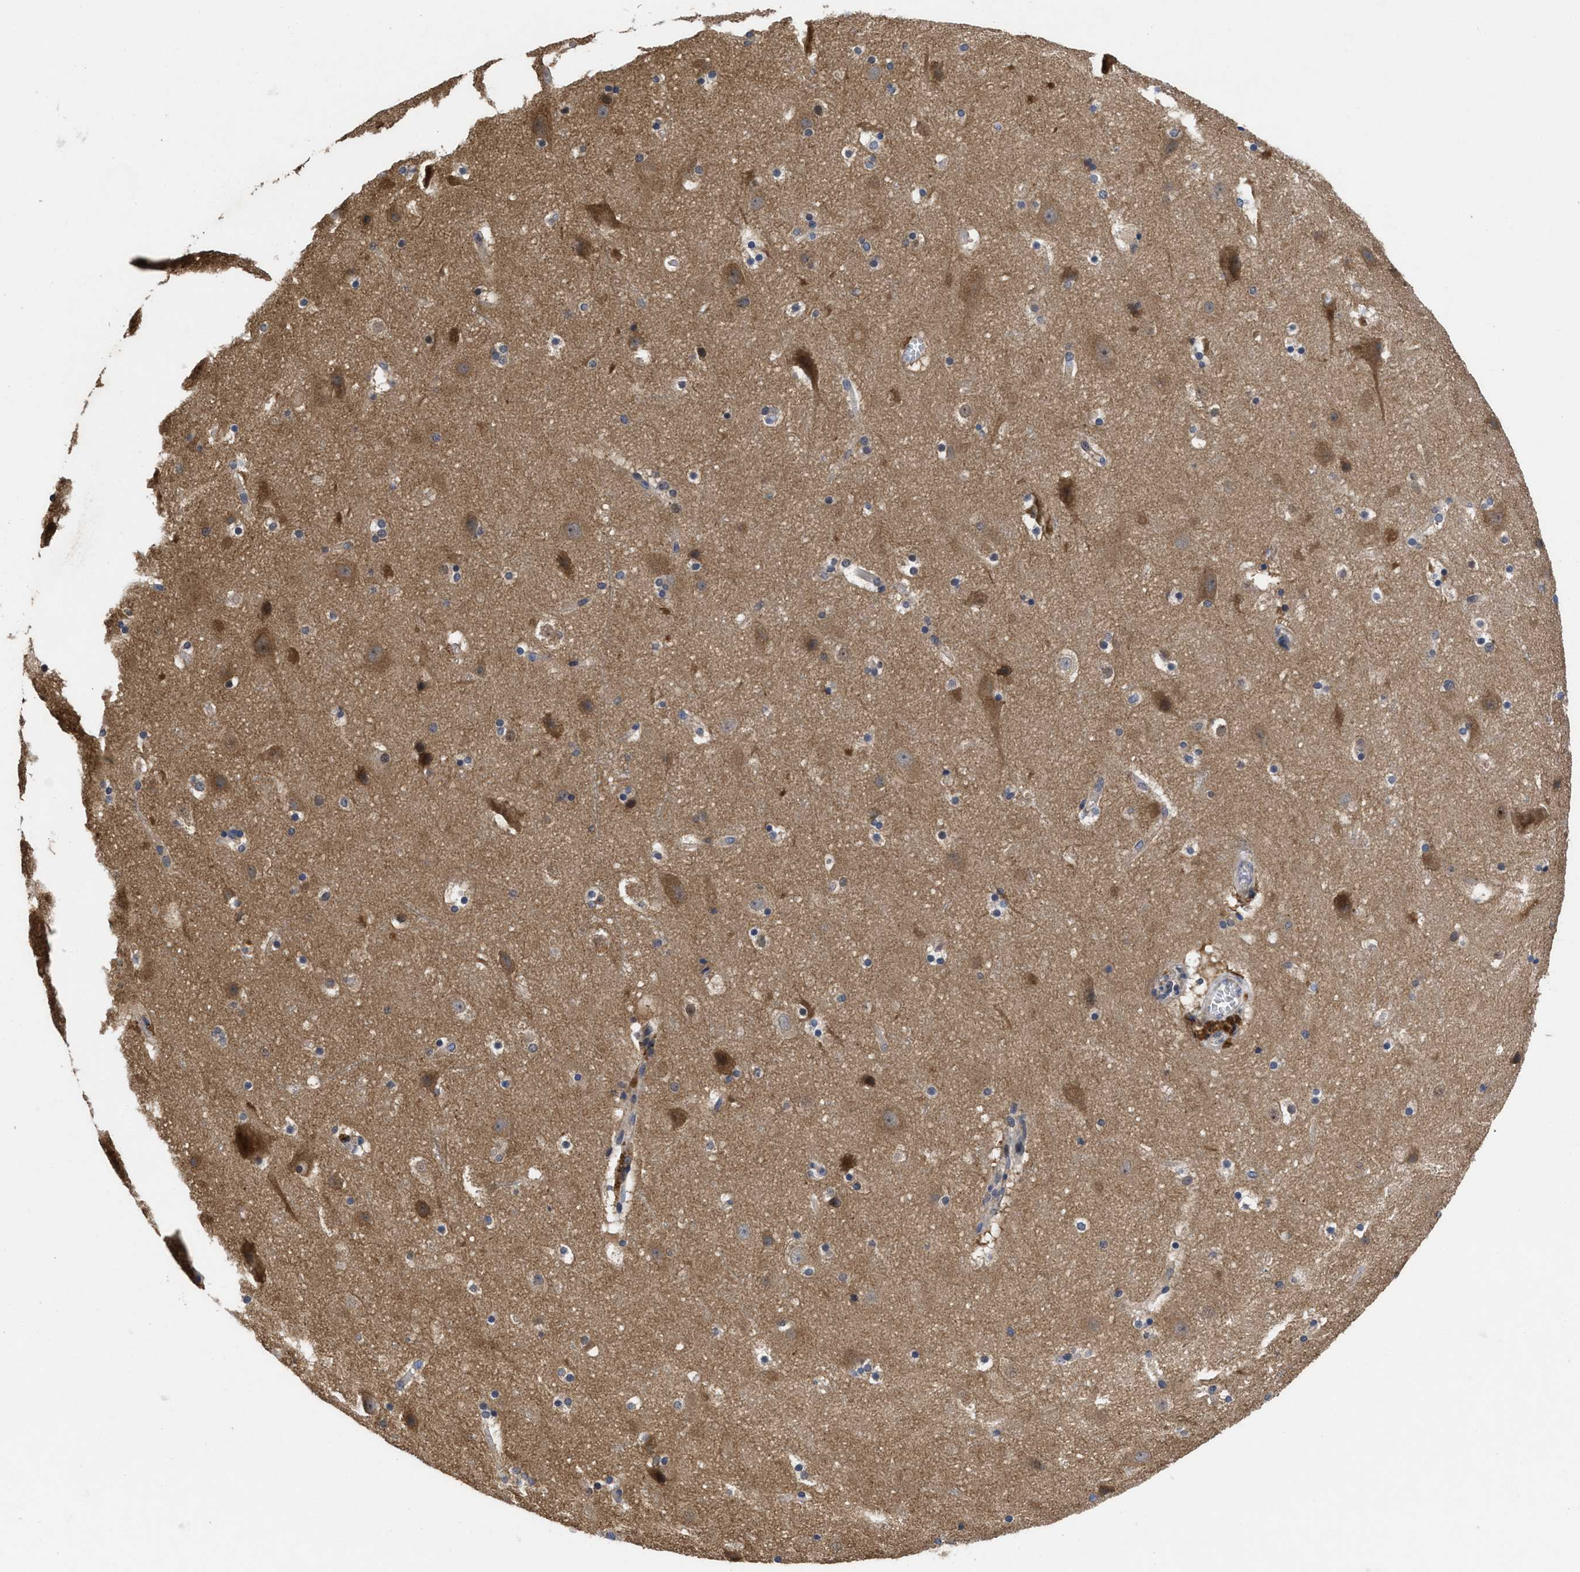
{"staining": {"intensity": "negative", "quantity": "none", "location": "none"}, "tissue": "cerebral cortex", "cell_type": "Endothelial cells", "image_type": "normal", "snomed": [{"axis": "morphology", "description": "Normal tissue, NOS"}, {"axis": "topography", "description": "Cerebral cortex"}], "caption": "High power microscopy photomicrograph of an IHC image of benign cerebral cortex, revealing no significant expression in endothelial cells.", "gene": "FAM200A", "patient": {"sex": "male", "age": 45}}